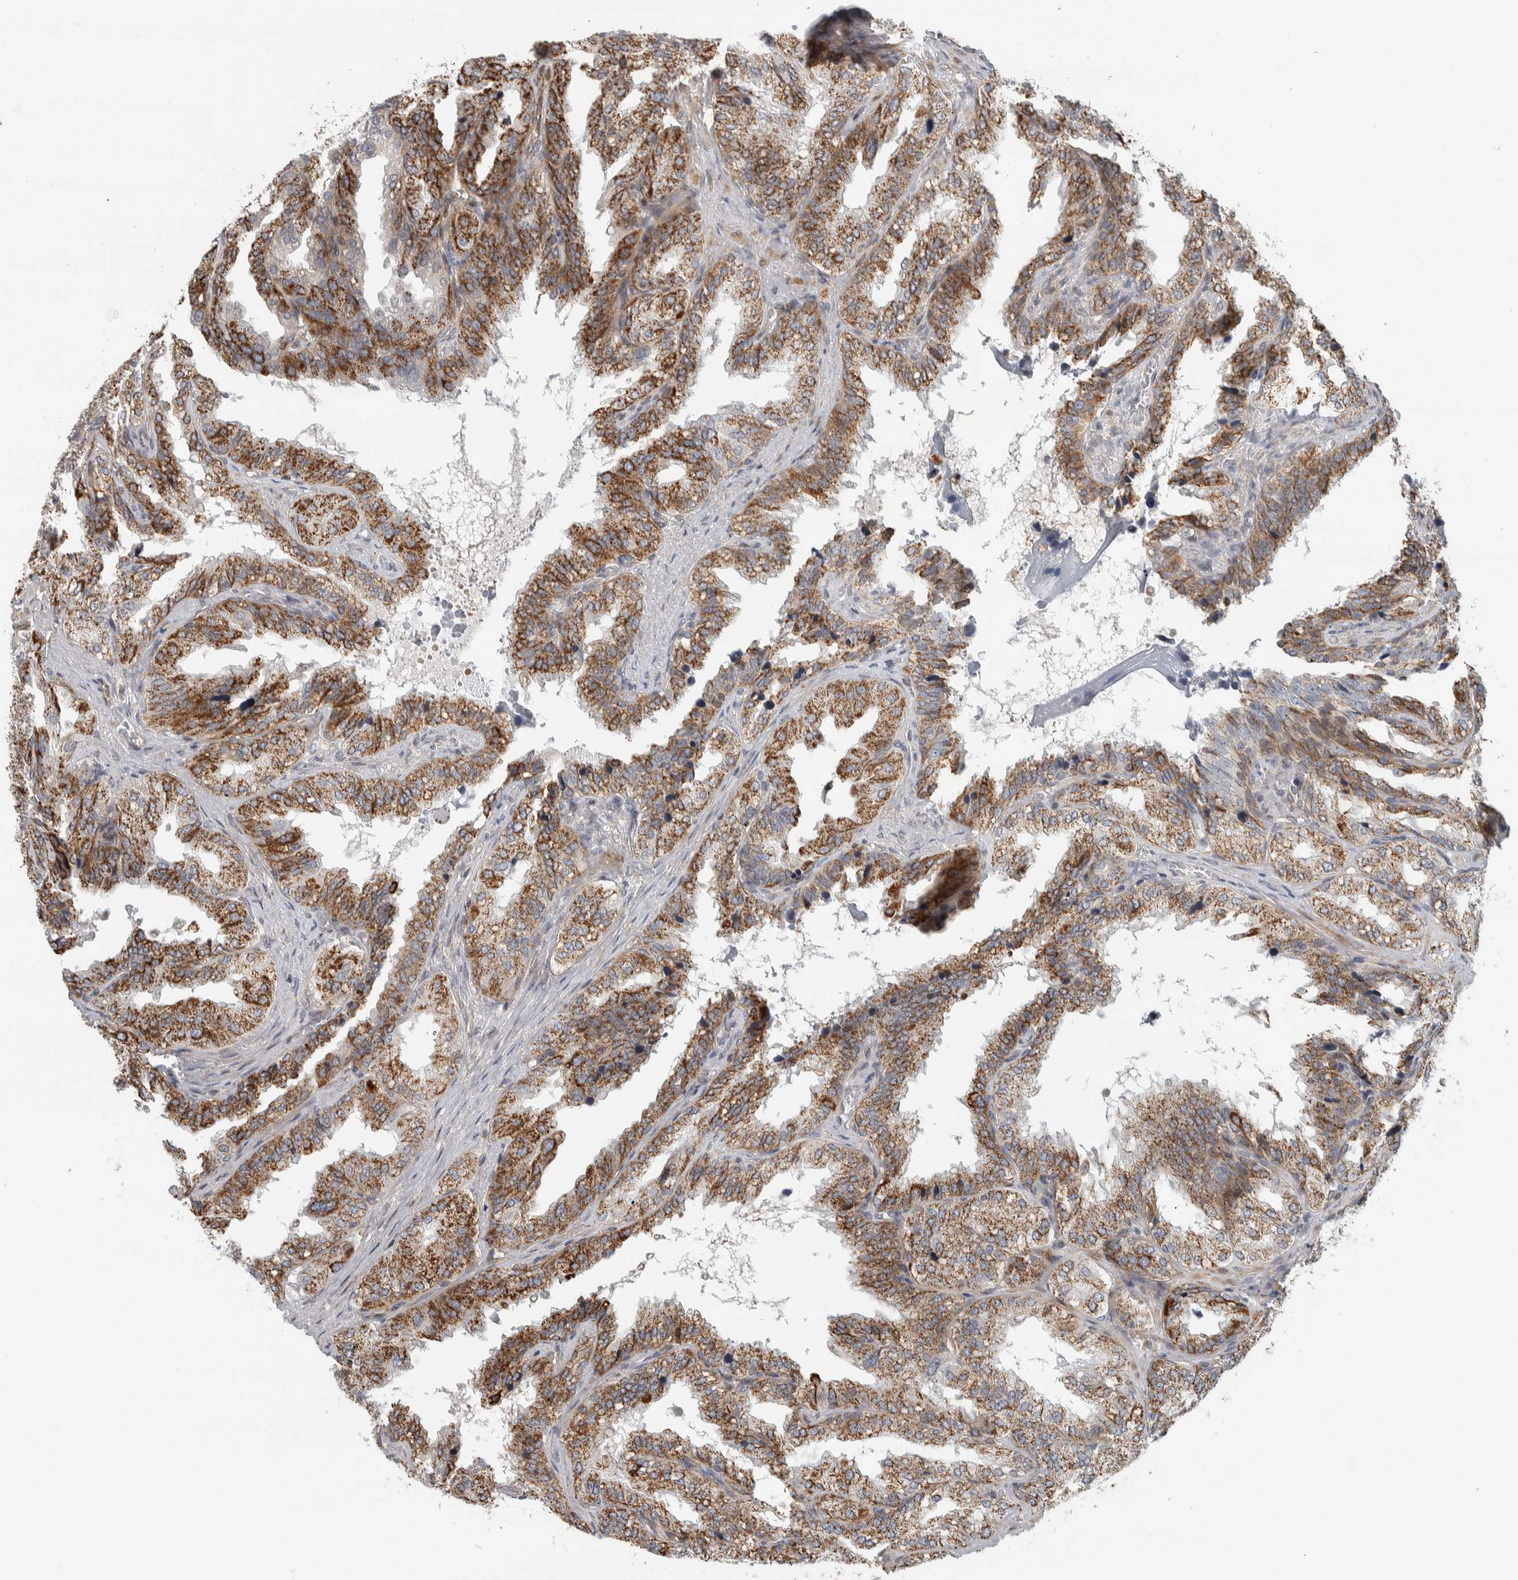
{"staining": {"intensity": "strong", "quantity": ">75%", "location": "cytoplasmic/membranous"}, "tissue": "seminal vesicle", "cell_type": "Glandular cells", "image_type": "normal", "snomed": [{"axis": "morphology", "description": "Normal tissue, NOS"}, {"axis": "topography", "description": "Prostate"}, {"axis": "topography", "description": "Seminal veicle"}], "caption": "IHC histopathology image of benign seminal vesicle stained for a protein (brown), which reveals high levels of strong cytoplasmic/membranous staining in about >75% of glandular cells.", "gene": "AFP", "patient": {"sex": "male", "age": 51}}